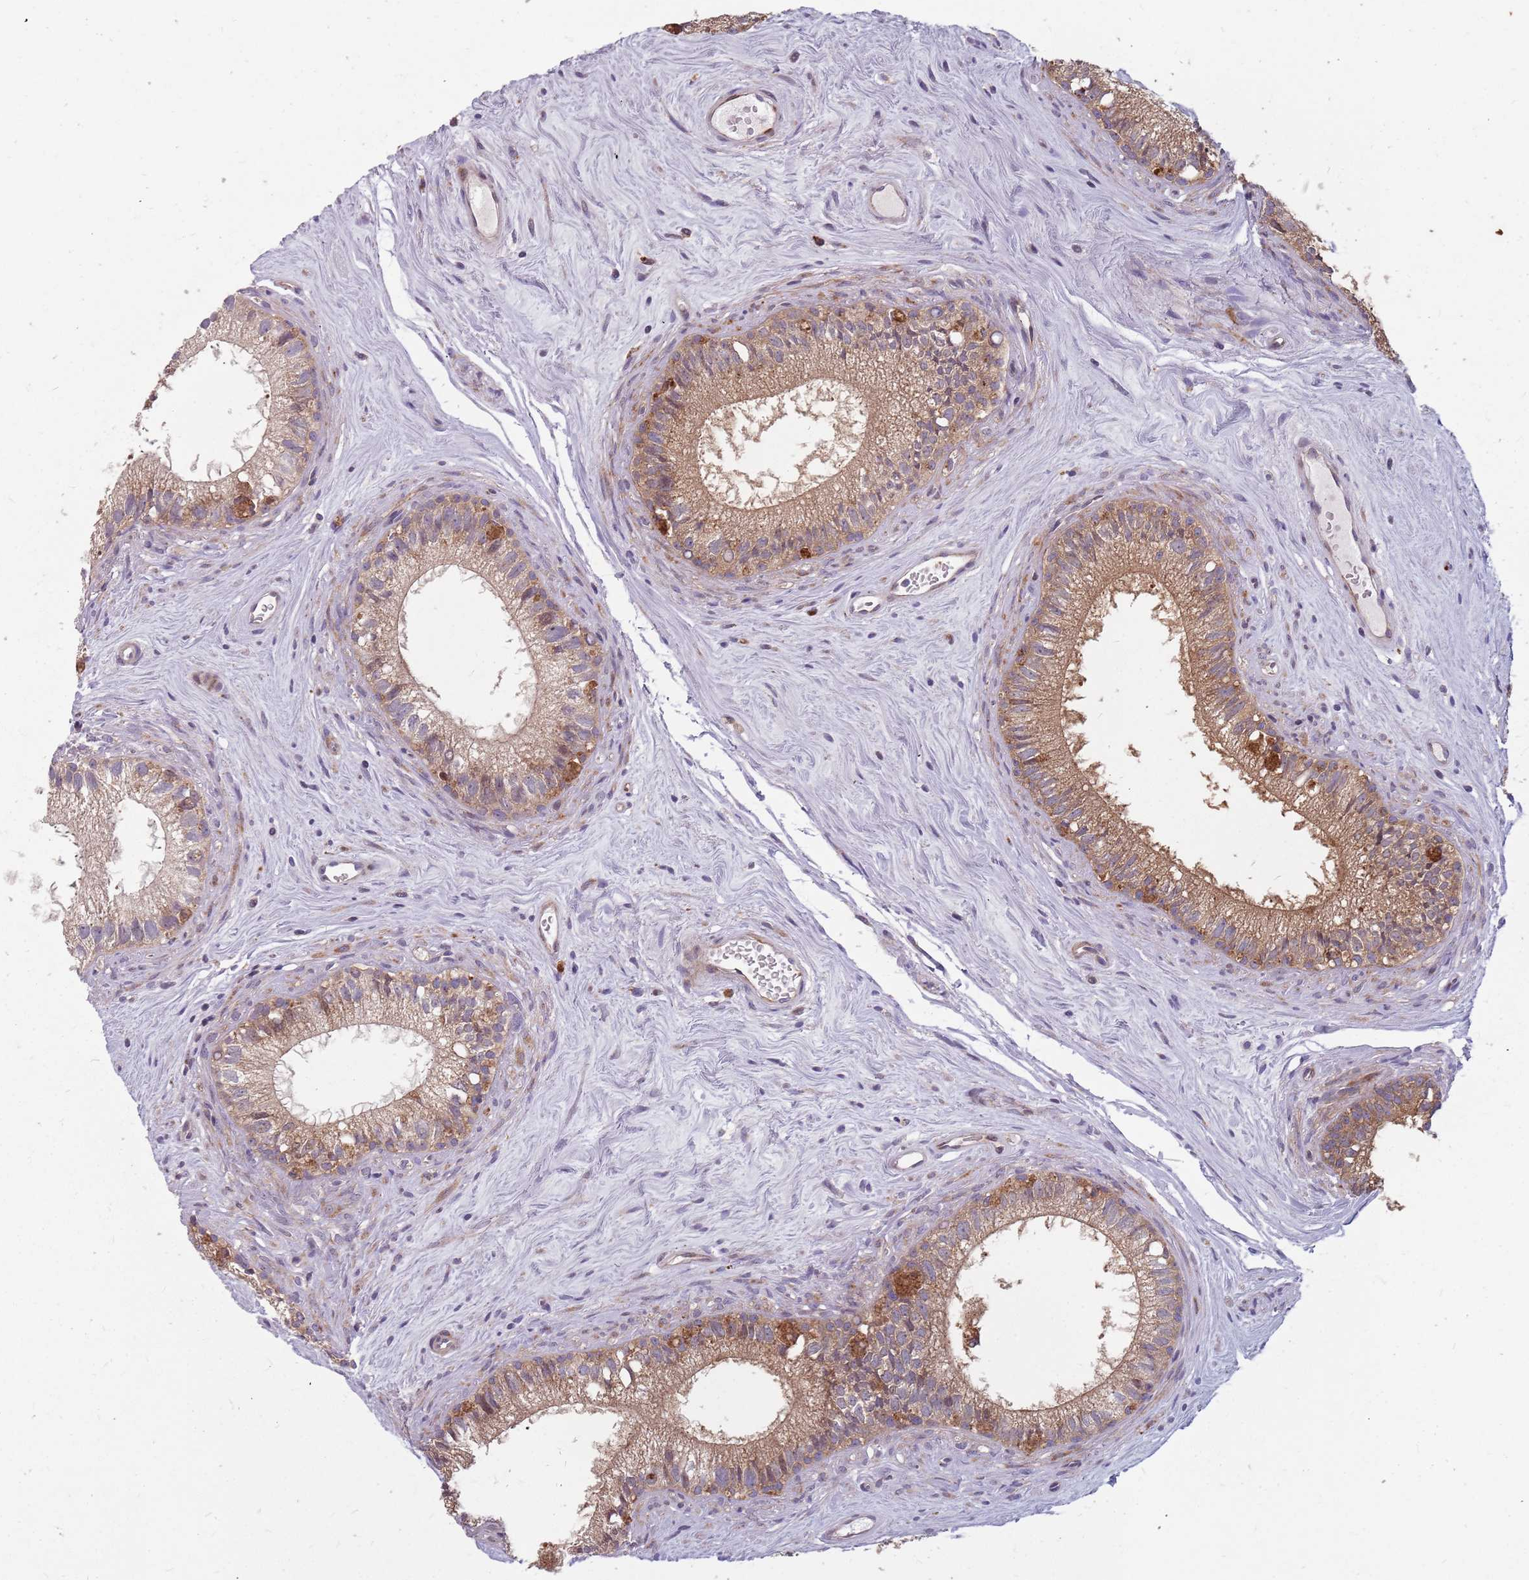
{"staining": {"intensity": "moderate", "quantity": ">75%", "location": "cytoplasmic/membranous"}, "tissue": "epididymis", "cell_type": "Glandular cells", "image_type": "normal", "snomed": [{"axis": "morphology", "description": "Normal tissue, NOS"}, {"axis": "topography", "description": "Epididymis"}], "caption": "This is an image of immunohistochemistry staining of normal epididymis, which shows moderate staining in the cytoplasmic/membranous of glandular cells.", "gene": "NME4", "patient": {"sex": "male", "age": 71}}